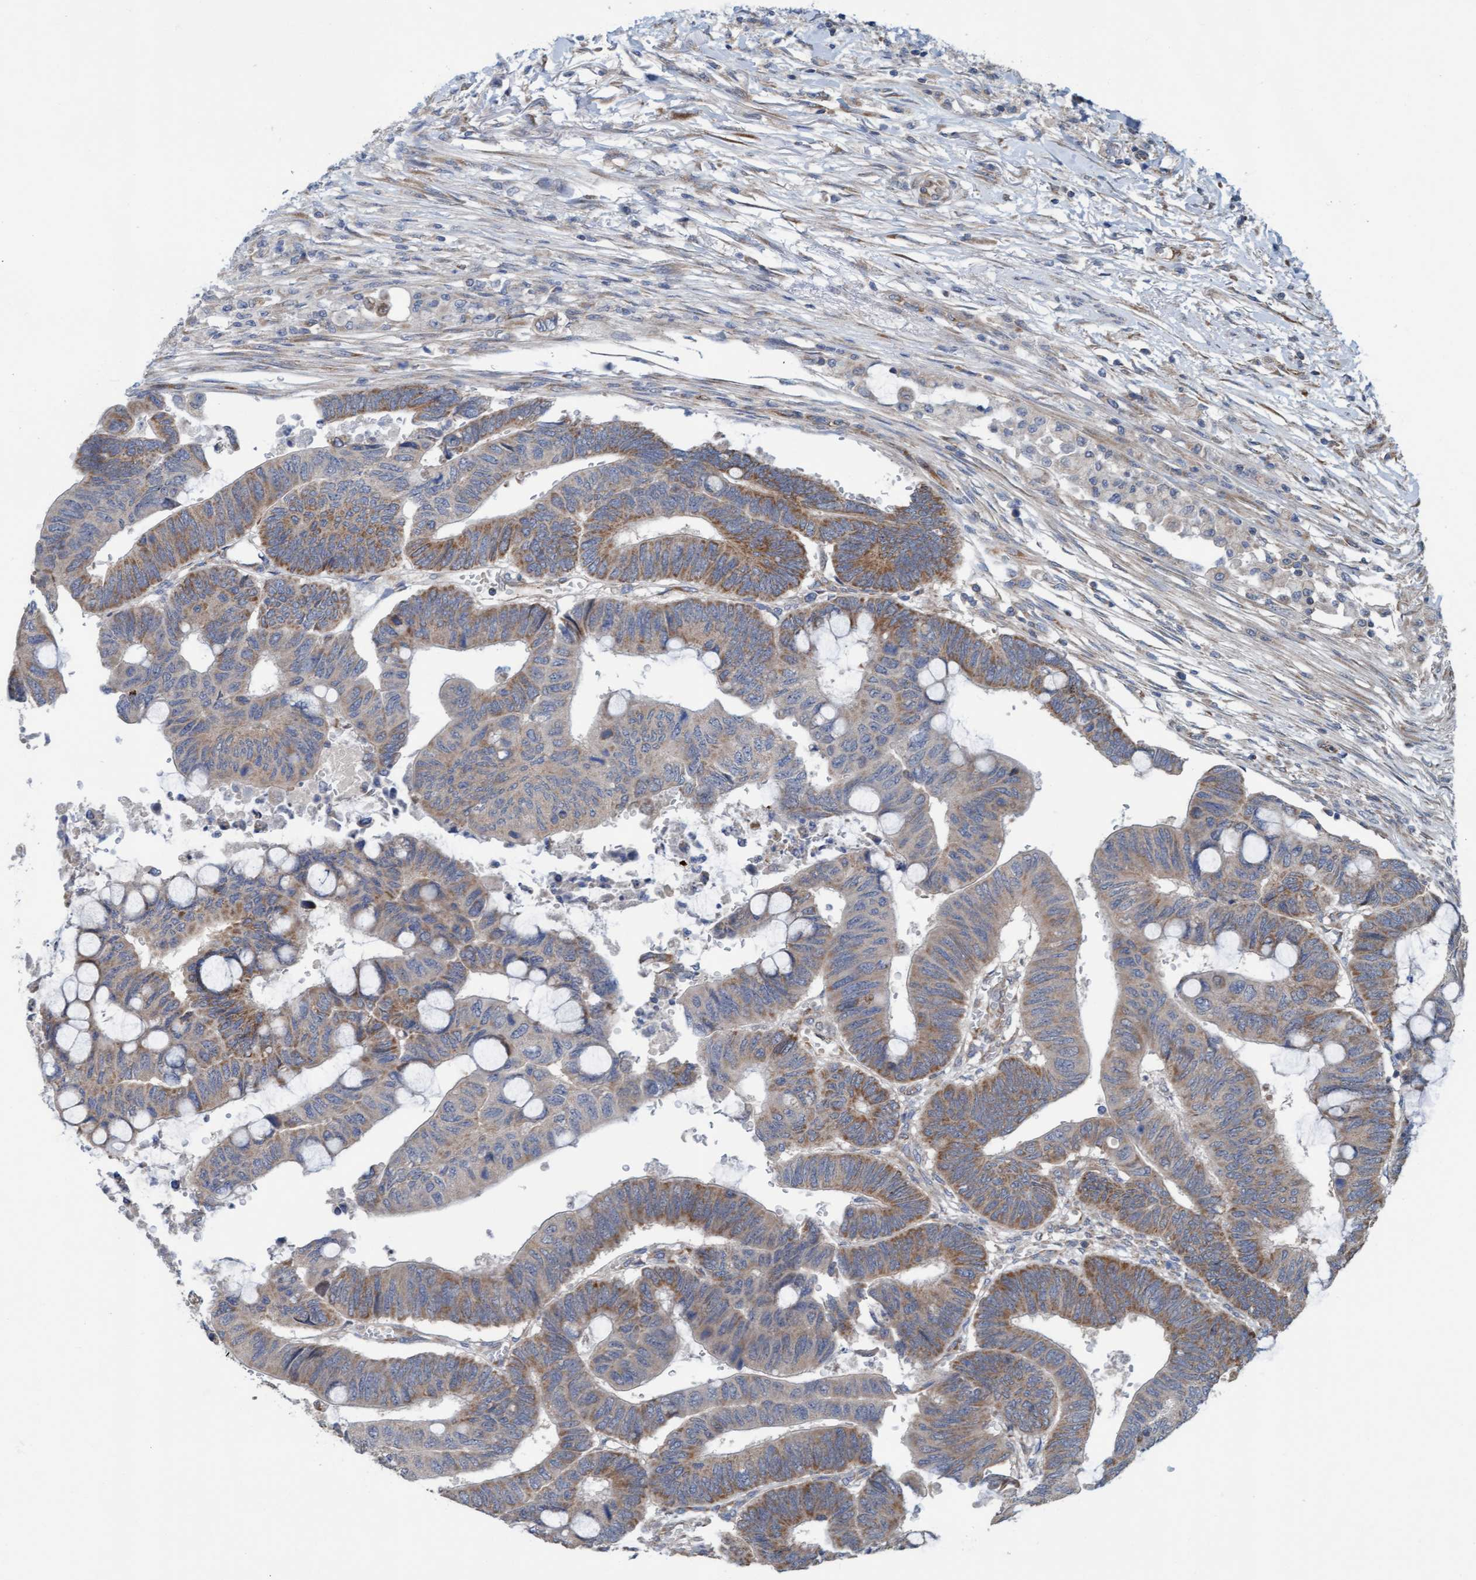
{"staining": {"intensity": "moderate", "quantity": ">75%", "location": "cytoplasmic/membranous"}, "tissue": "colorectal cancer", "cell_type": "Tumor cells", "image_type": "cancer", "snomed": [{"axis": "morphology", "description": "Normal tissue, NOS"}, {"axis": "morphology", "description": "Adenocarcinoma, NOS"}, {"axis": "topography", "description": "Rectum"}, {"axis": "topography", "description": "Peripheral nerve tissue"}], "caption": "A brown stain shows moderate cytoplasmic/membranous positivity of a protein in human colorectal cancer (adenocarcinoma) tumor cells.", "gene": "ZNF566", "patient": {"sex": "male", "age": 92}}